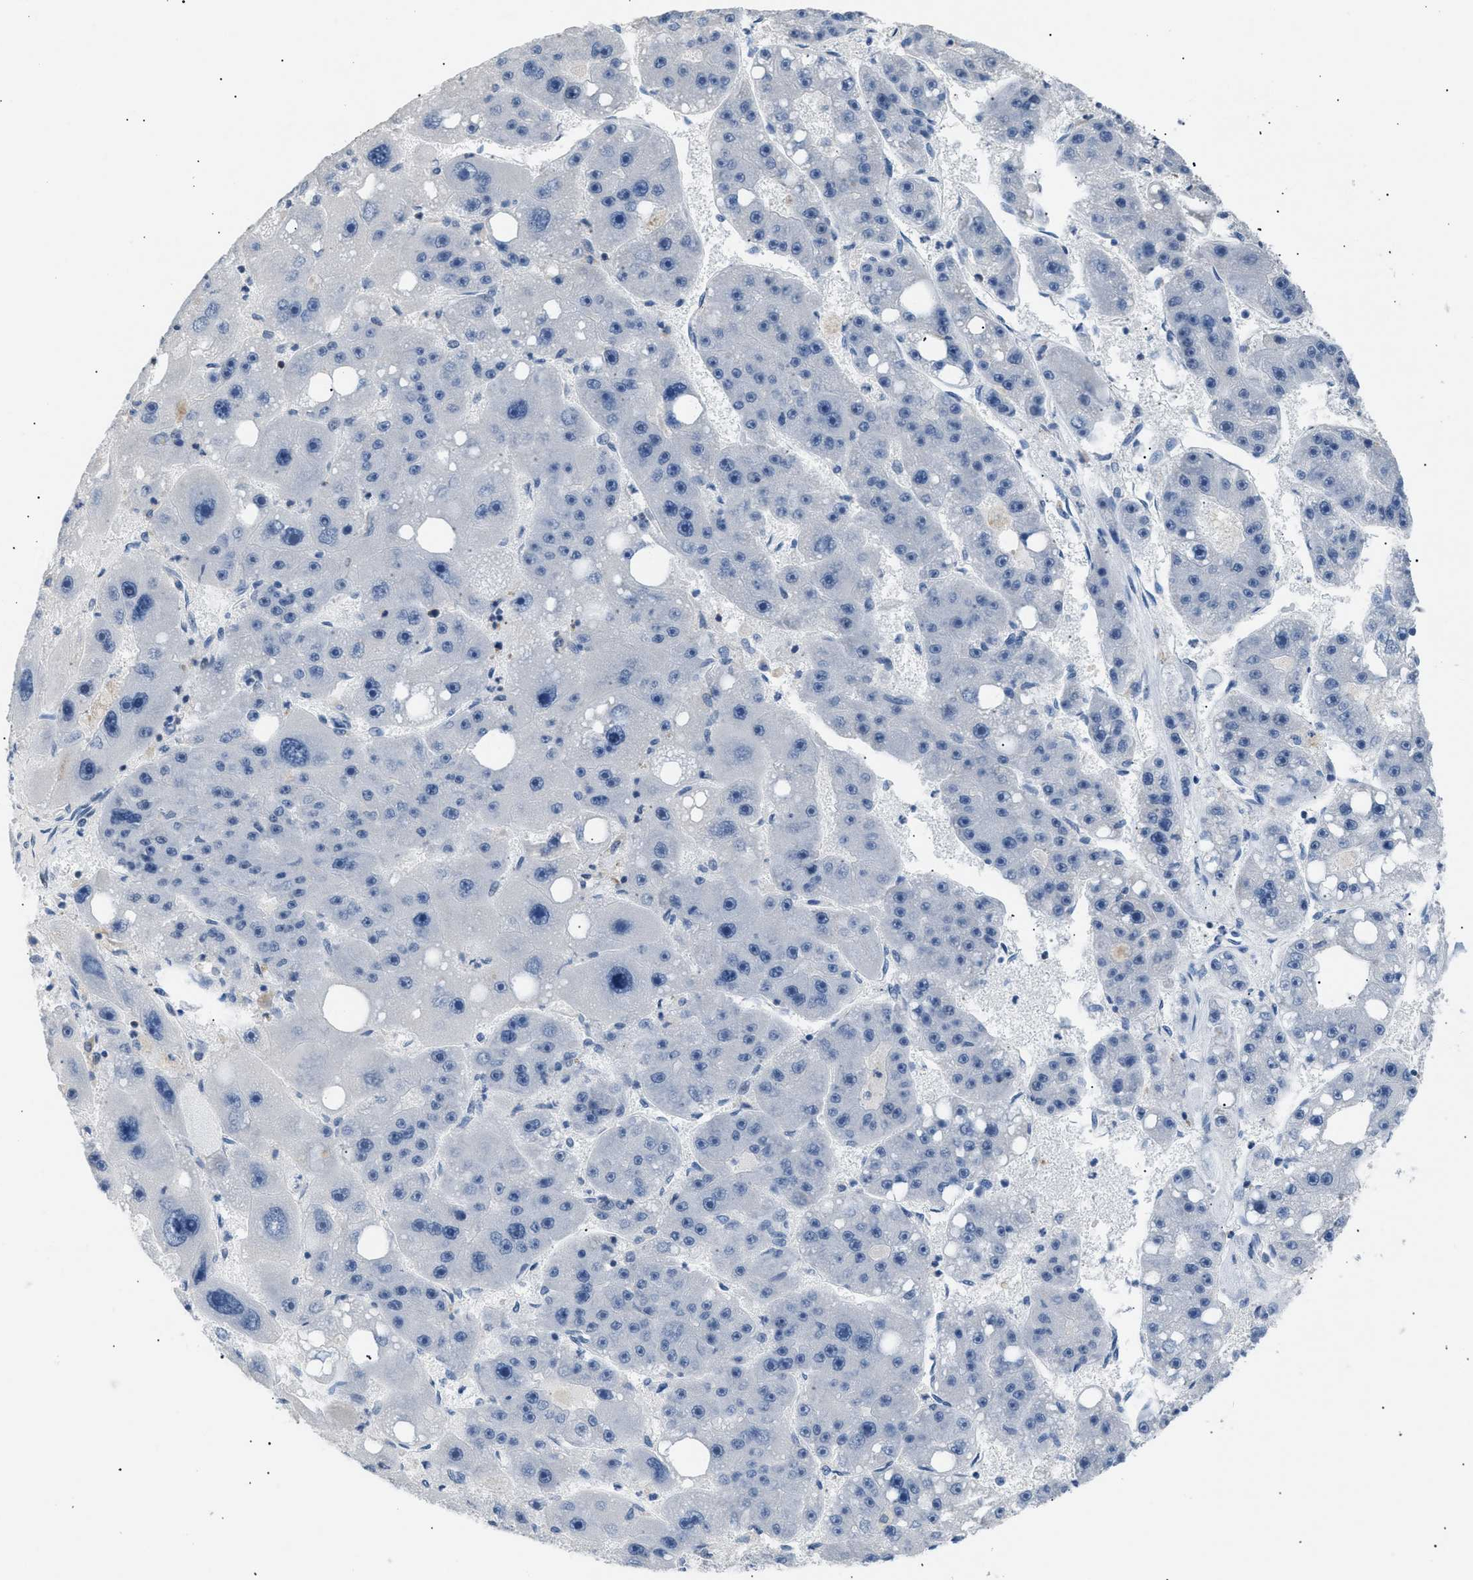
{"staining": {"intensity": "negative", "quantity": "none", "location": "none"}, "tissue": "liver cancer", "cell_type": "Tumor cells", "image_type": "cancer", "snomed": [{"axis": "morphology", "description": "Carcinoma, Hepatocellular, NOS"}, {"axis": "topography", "description": "Liver"}], "caption": "DAB immunohistochemical staining of liver hepatocellular carcinoma shows no significant staining in tumor cells.", "gene": "KCNC3", "patient": {"sex": "female", "age": 61}}